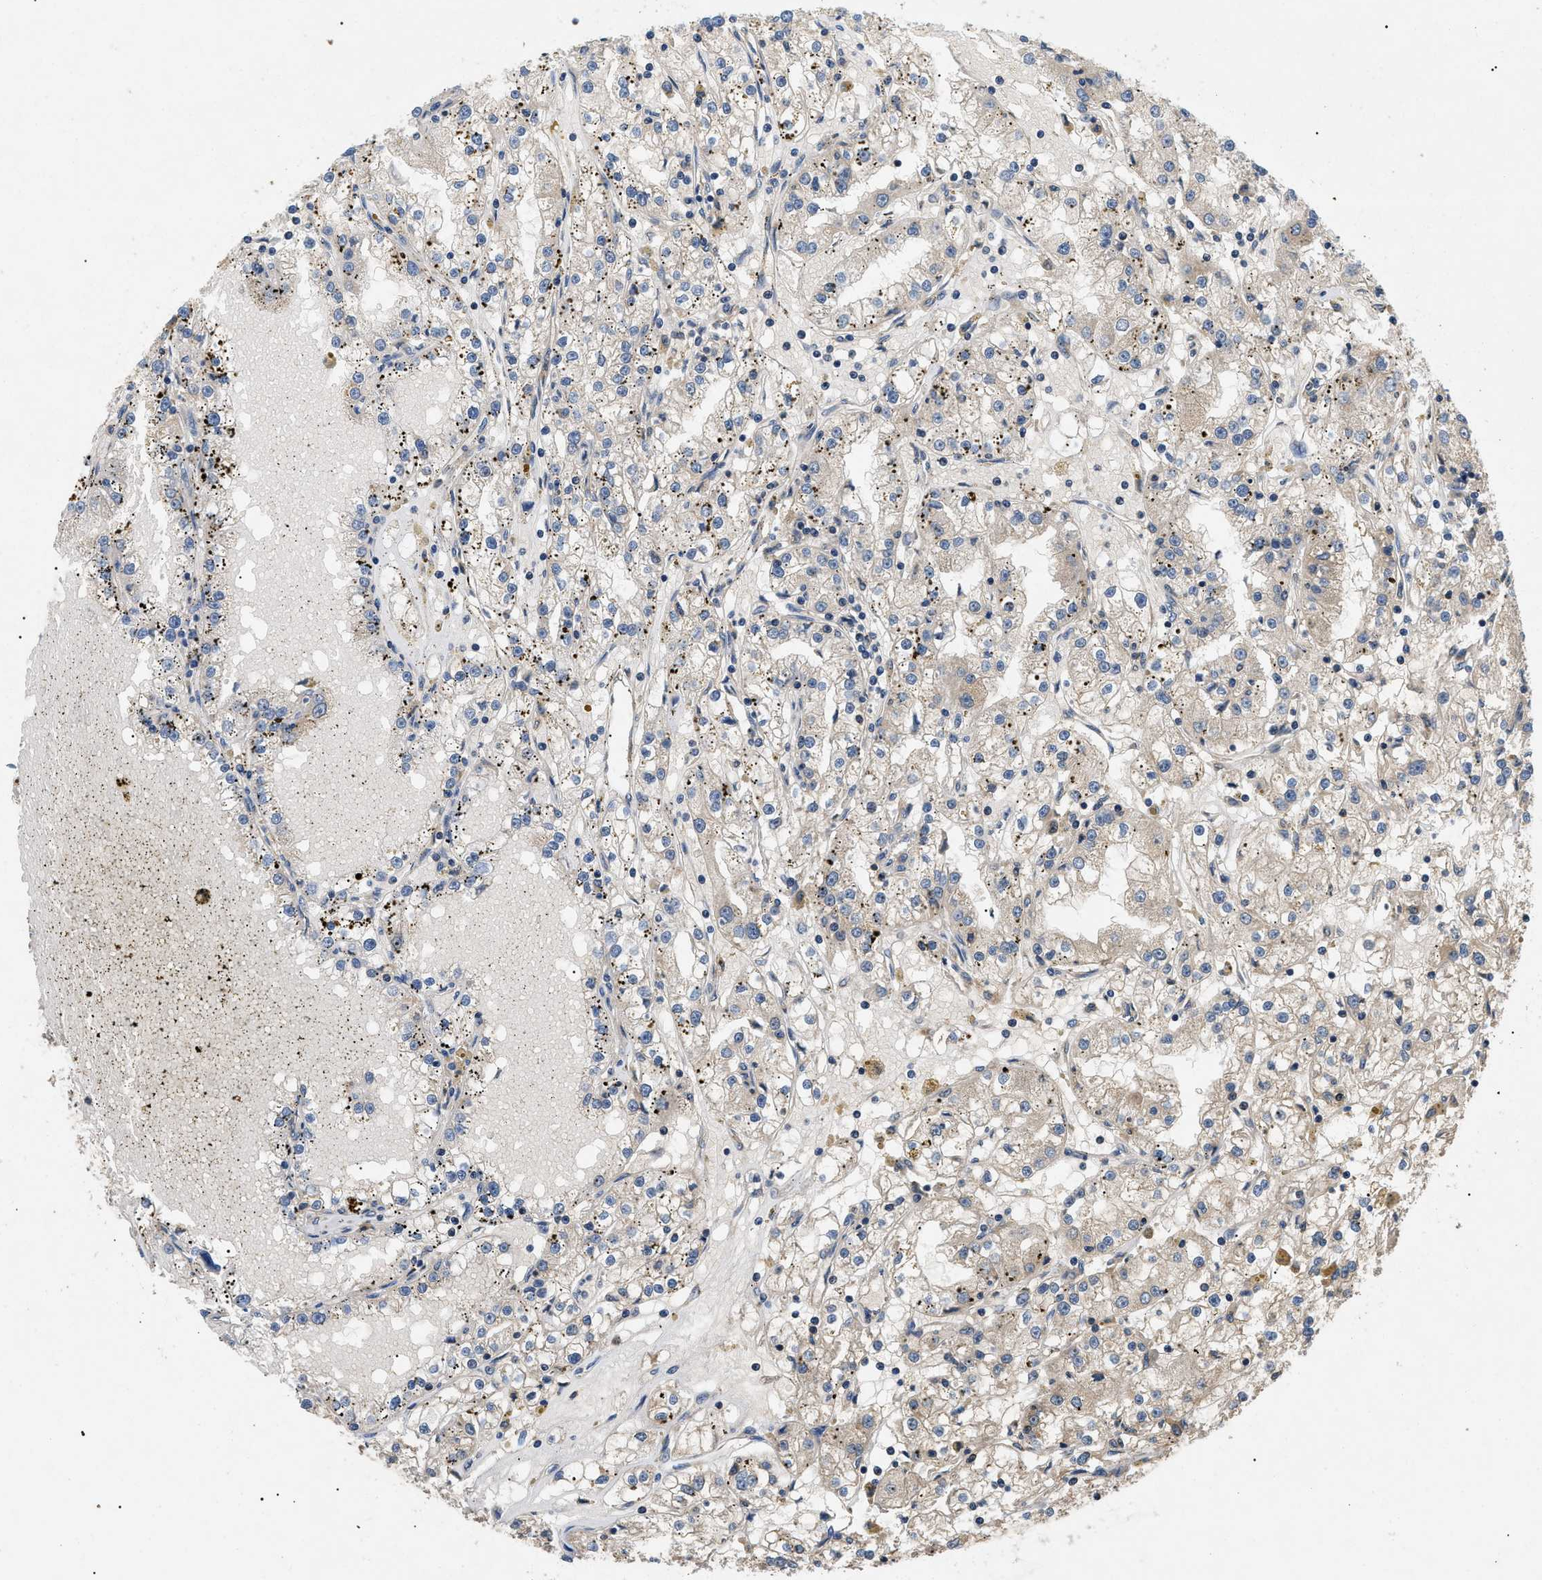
{"staining": {"intensity": "weak", "quantity": ">75%", "location": "cytoplasmic/membranous"}, "tissue": "renal cancer", "cell_type": "Tumor cells", "image_type": "cancer", "snomed": [{"axis": "morphology", "description": "Adenocarcinoma, NOS"}, {"axis": "topography", "description": "Kidney"}], "caption": "Brown immunohistochemical staining in human adenocarcinoma (renal) displays weak cytoplasmic/membranous positivity in about >75% of tumor cells.", "gene": "PPM1B", "patient": {"sex": "male", "age": 56}}